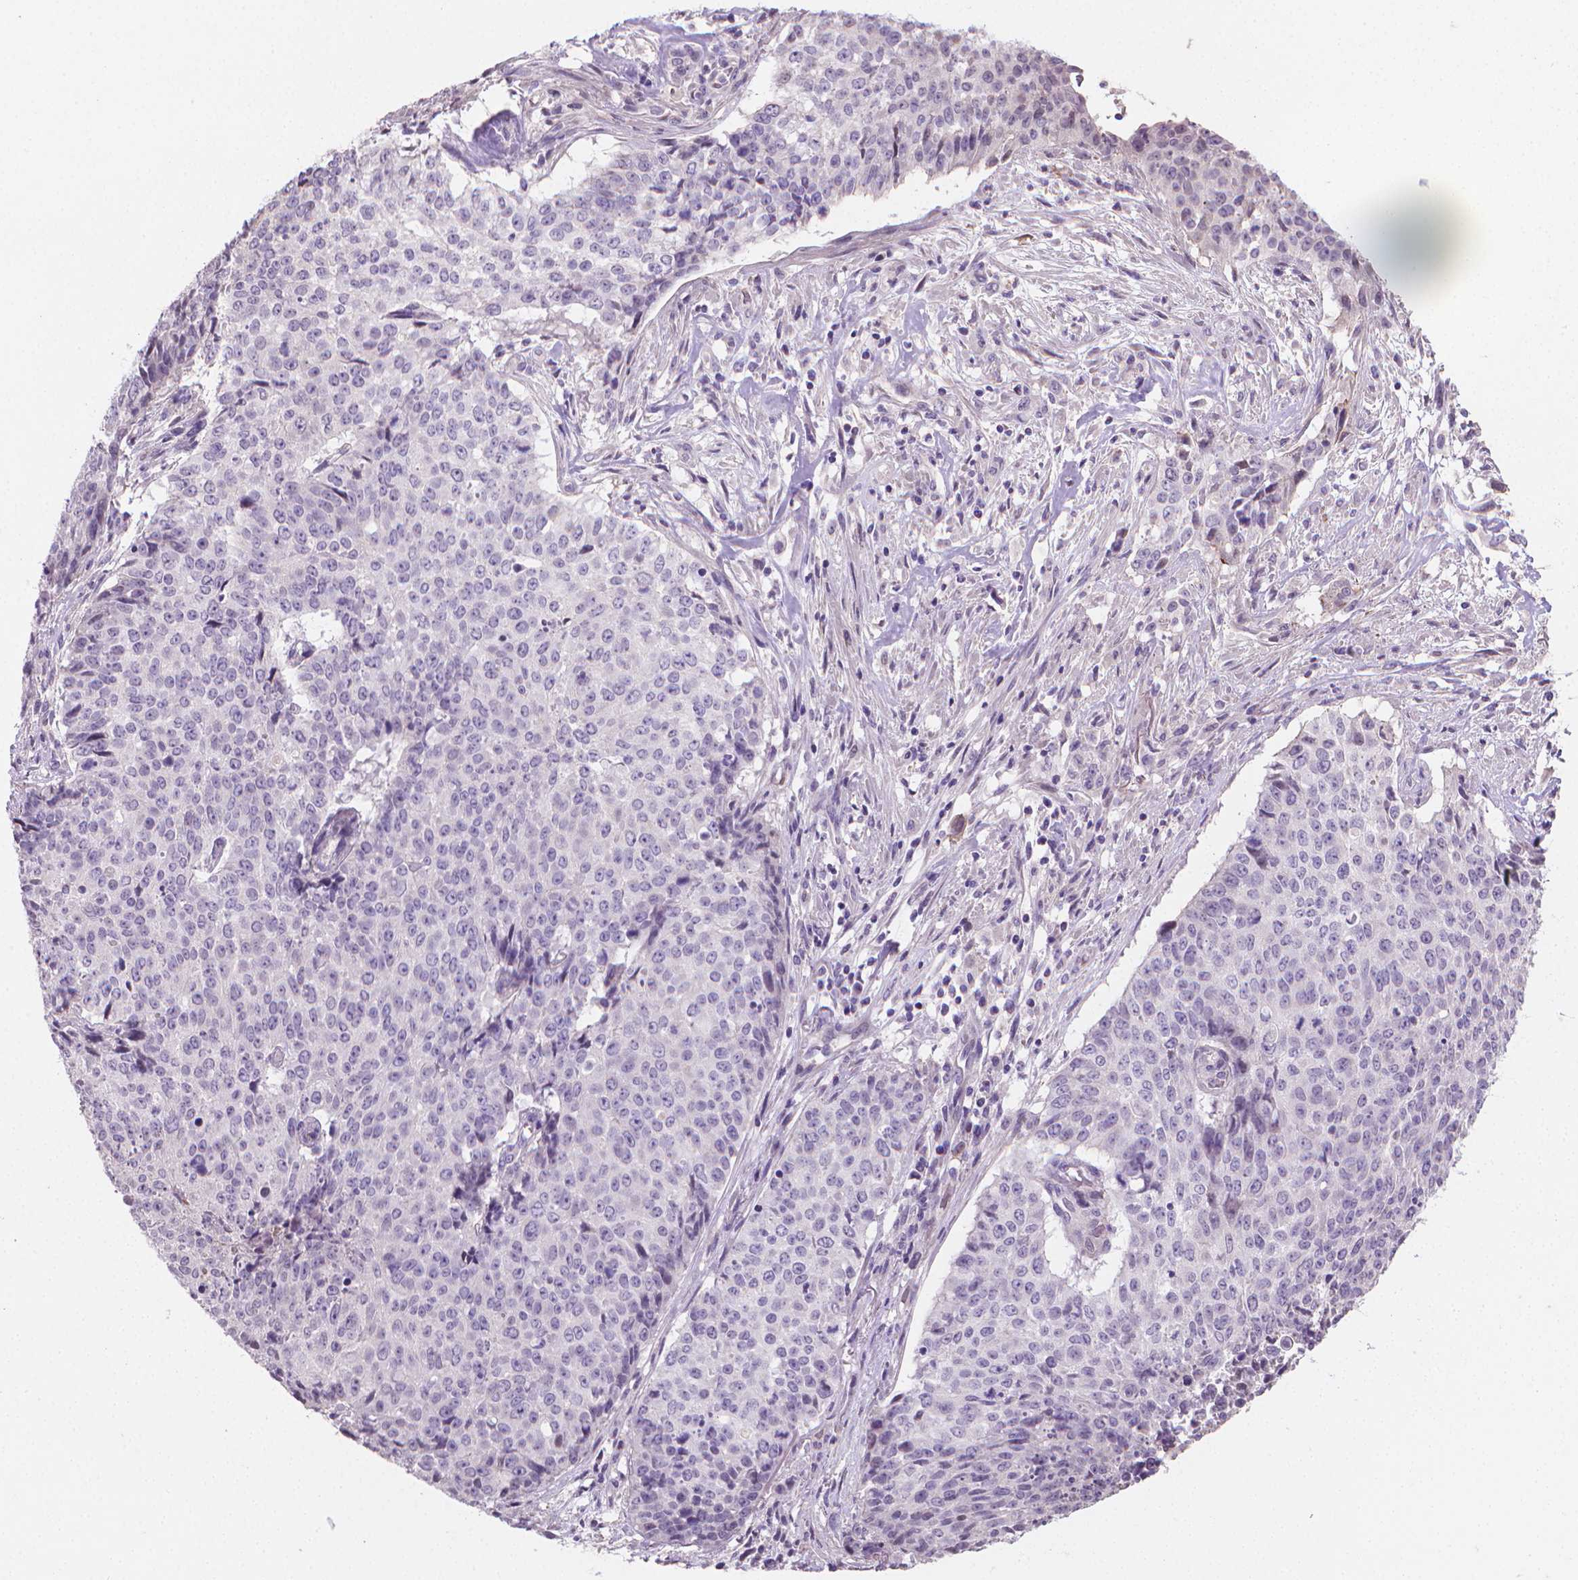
{"staining": {"intensity": "negative", "quantity": "none", "location": "none"}, "tissue": "lung cancer", "cell_type": "Tumor cells", "image_type": "cancer", "snomed": [{"axis": "morphology", "description": "Normal tissue, NOS"}, {"axis": "morphology", "description": "Squamous cell carcinoma, NOS"}, {"axis": "topography", "description": "Bronchus"}, {"axis": "topography", "description": "Lung"}], "caption": "There is no significant expression in tumor cells of squamous cell carcinoma (lung). (DAB IHC with hematoxylin counter stain).", "gene": "CLXN", "patient": {"sex": "male", "age": 64}}